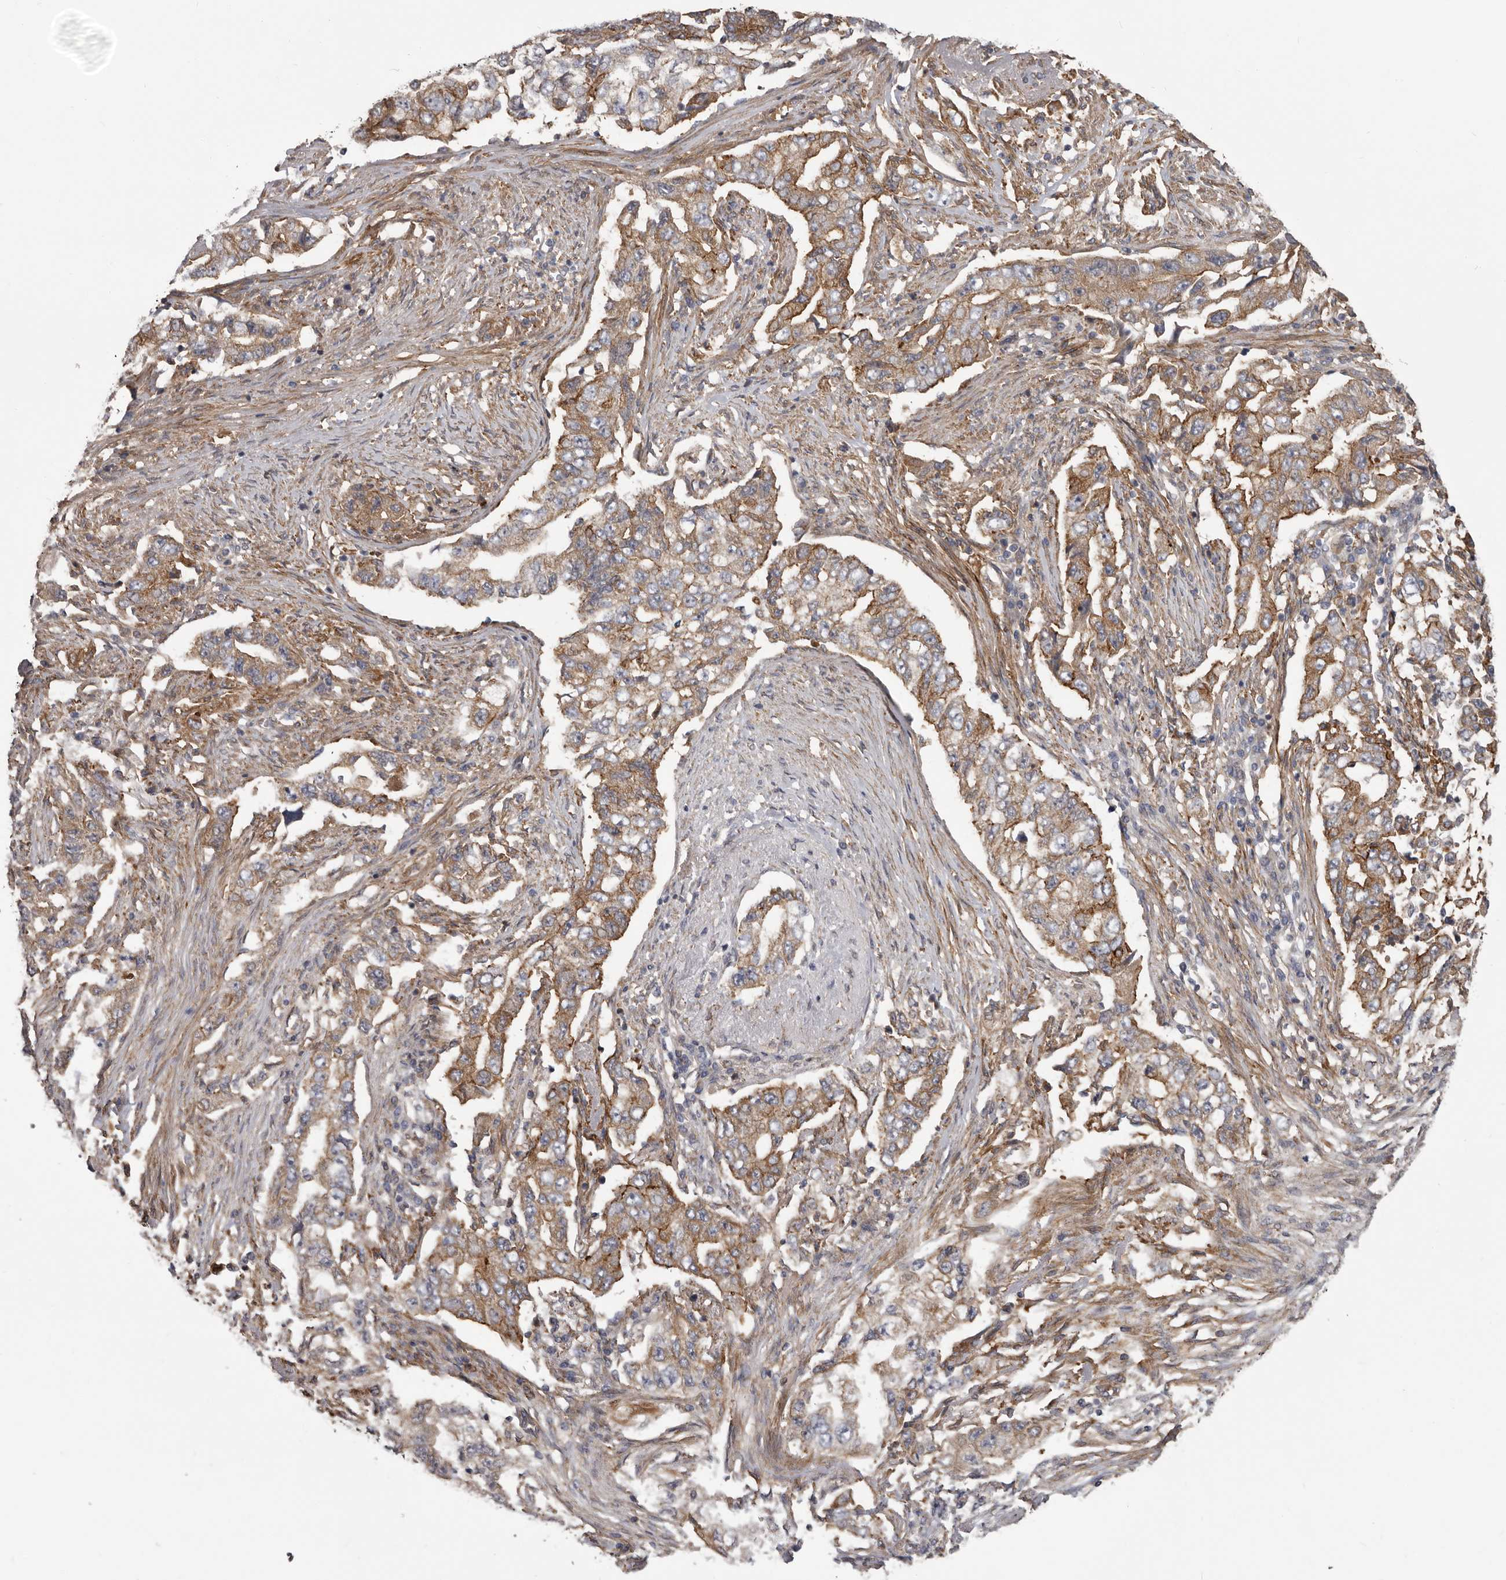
{"staining": {"intensity": "moderate", "quantity": ">75%", "location": "cytoplasmic/membranous"}, "tissue": "lung cancer", "cell_type": "Tumor cells", "image_type": "cancer", "snomed": [{"axis": "morphology", "description": "Adenocarcinoma, NOS"}, {"axis": "topography", "description": "Lung"}], "caption": "Immunohistochemical staining of human lung cancer (adenocarcinoma) reveals medium levels of moderate cytoplasmic/membranous protein staining in approximately >75% of tumor cells.", "gene": "ENAH", "patient": {"sex": "female", "age": 51}}